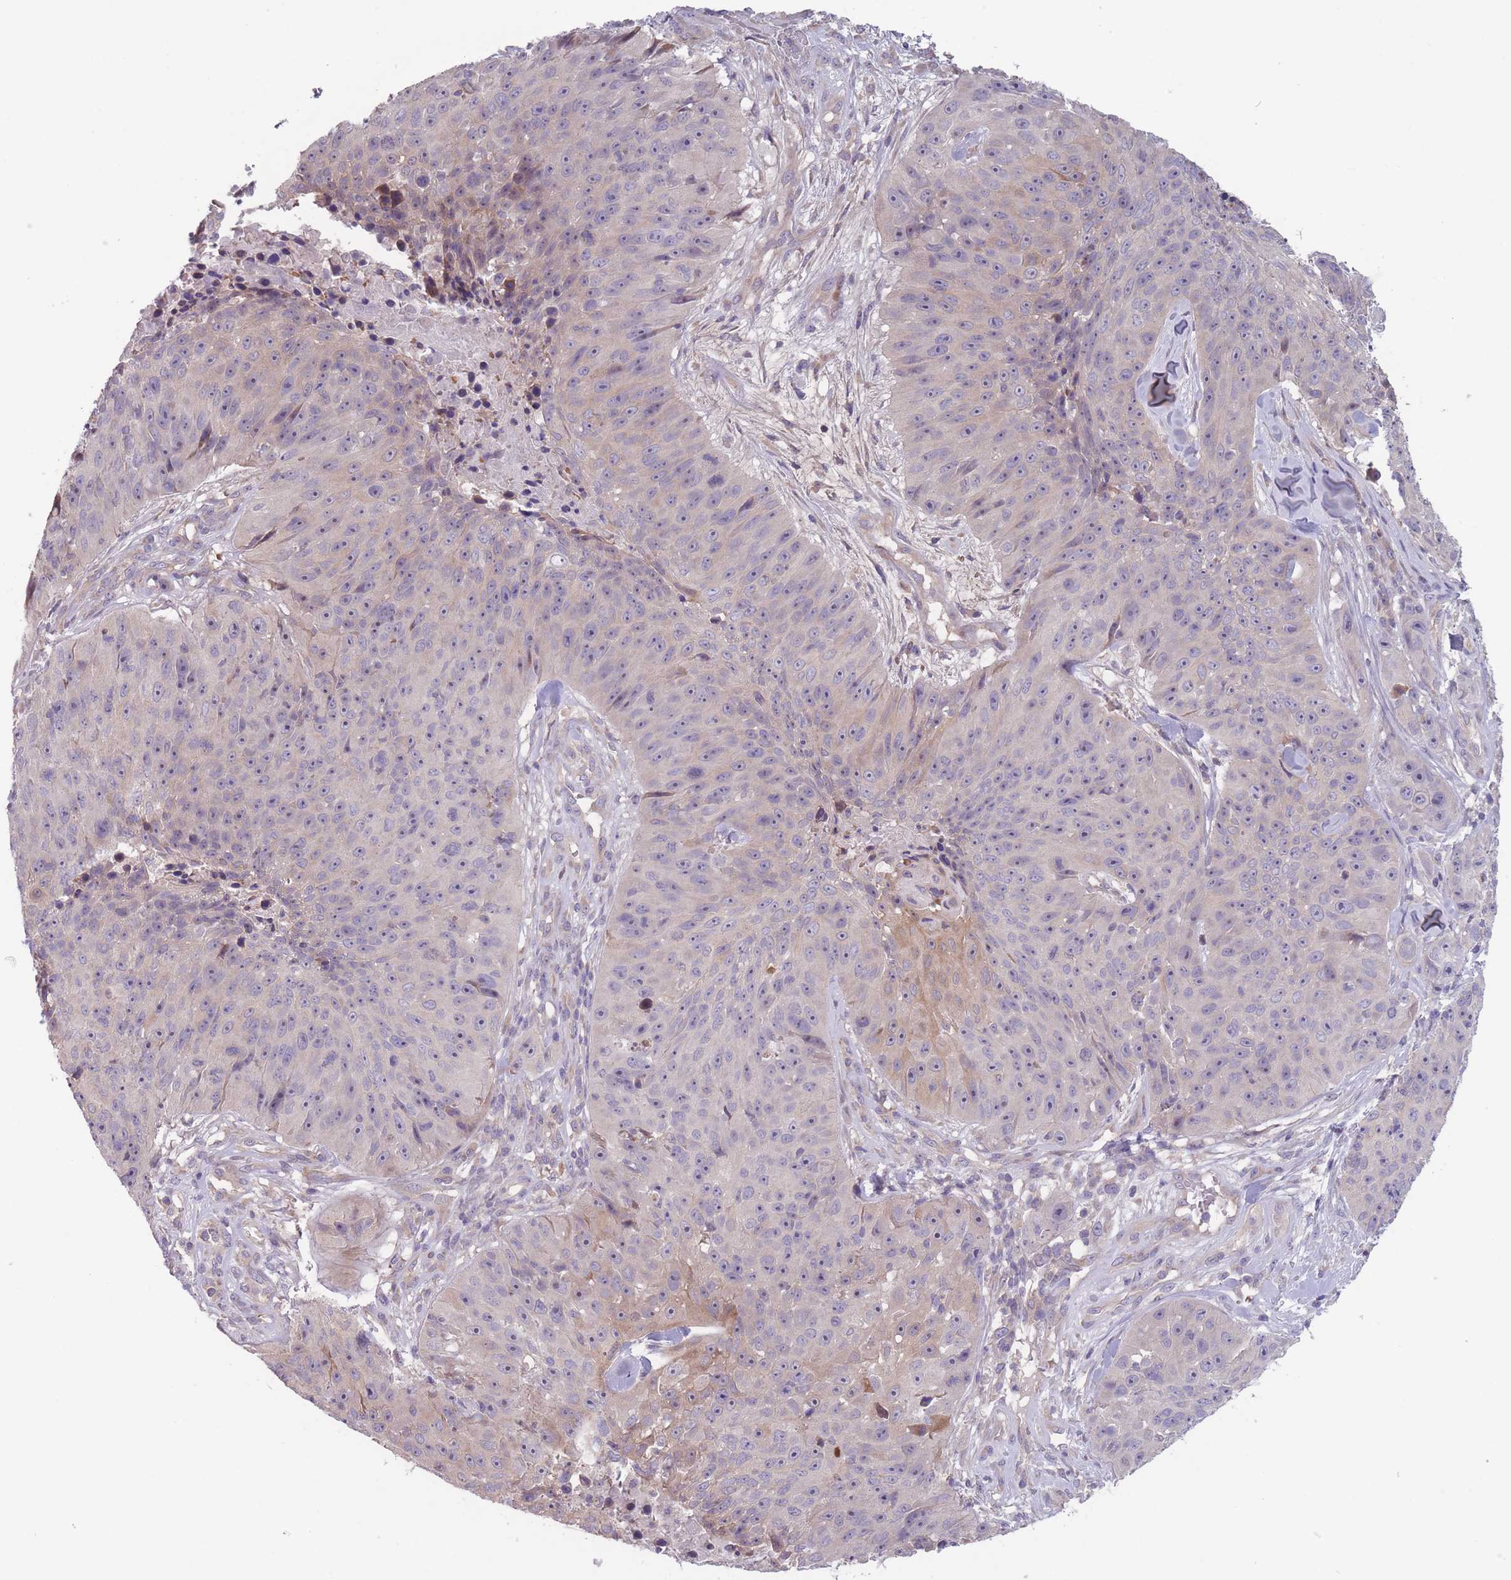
{"staining": {"intensity": "weak", "quantity": "<25%", "location": "cytoplasmic/membranous"}, "tissue": "skin cancer", "cell_type": "Tumor cells", "image_type": "cancer", "snomed": [{"axis": "morphology", "description": "Squamous cell carcinoma, NOS"}, {"axis": "topography", "description": "Skin"}], "caption": "Human skin squamous cell carcinoma stained for a protein using immunohistochemistry reveals no positivity in tumor cells.", "gene": "ITPKC", "patient": {"sex": "female", "age": 87}}